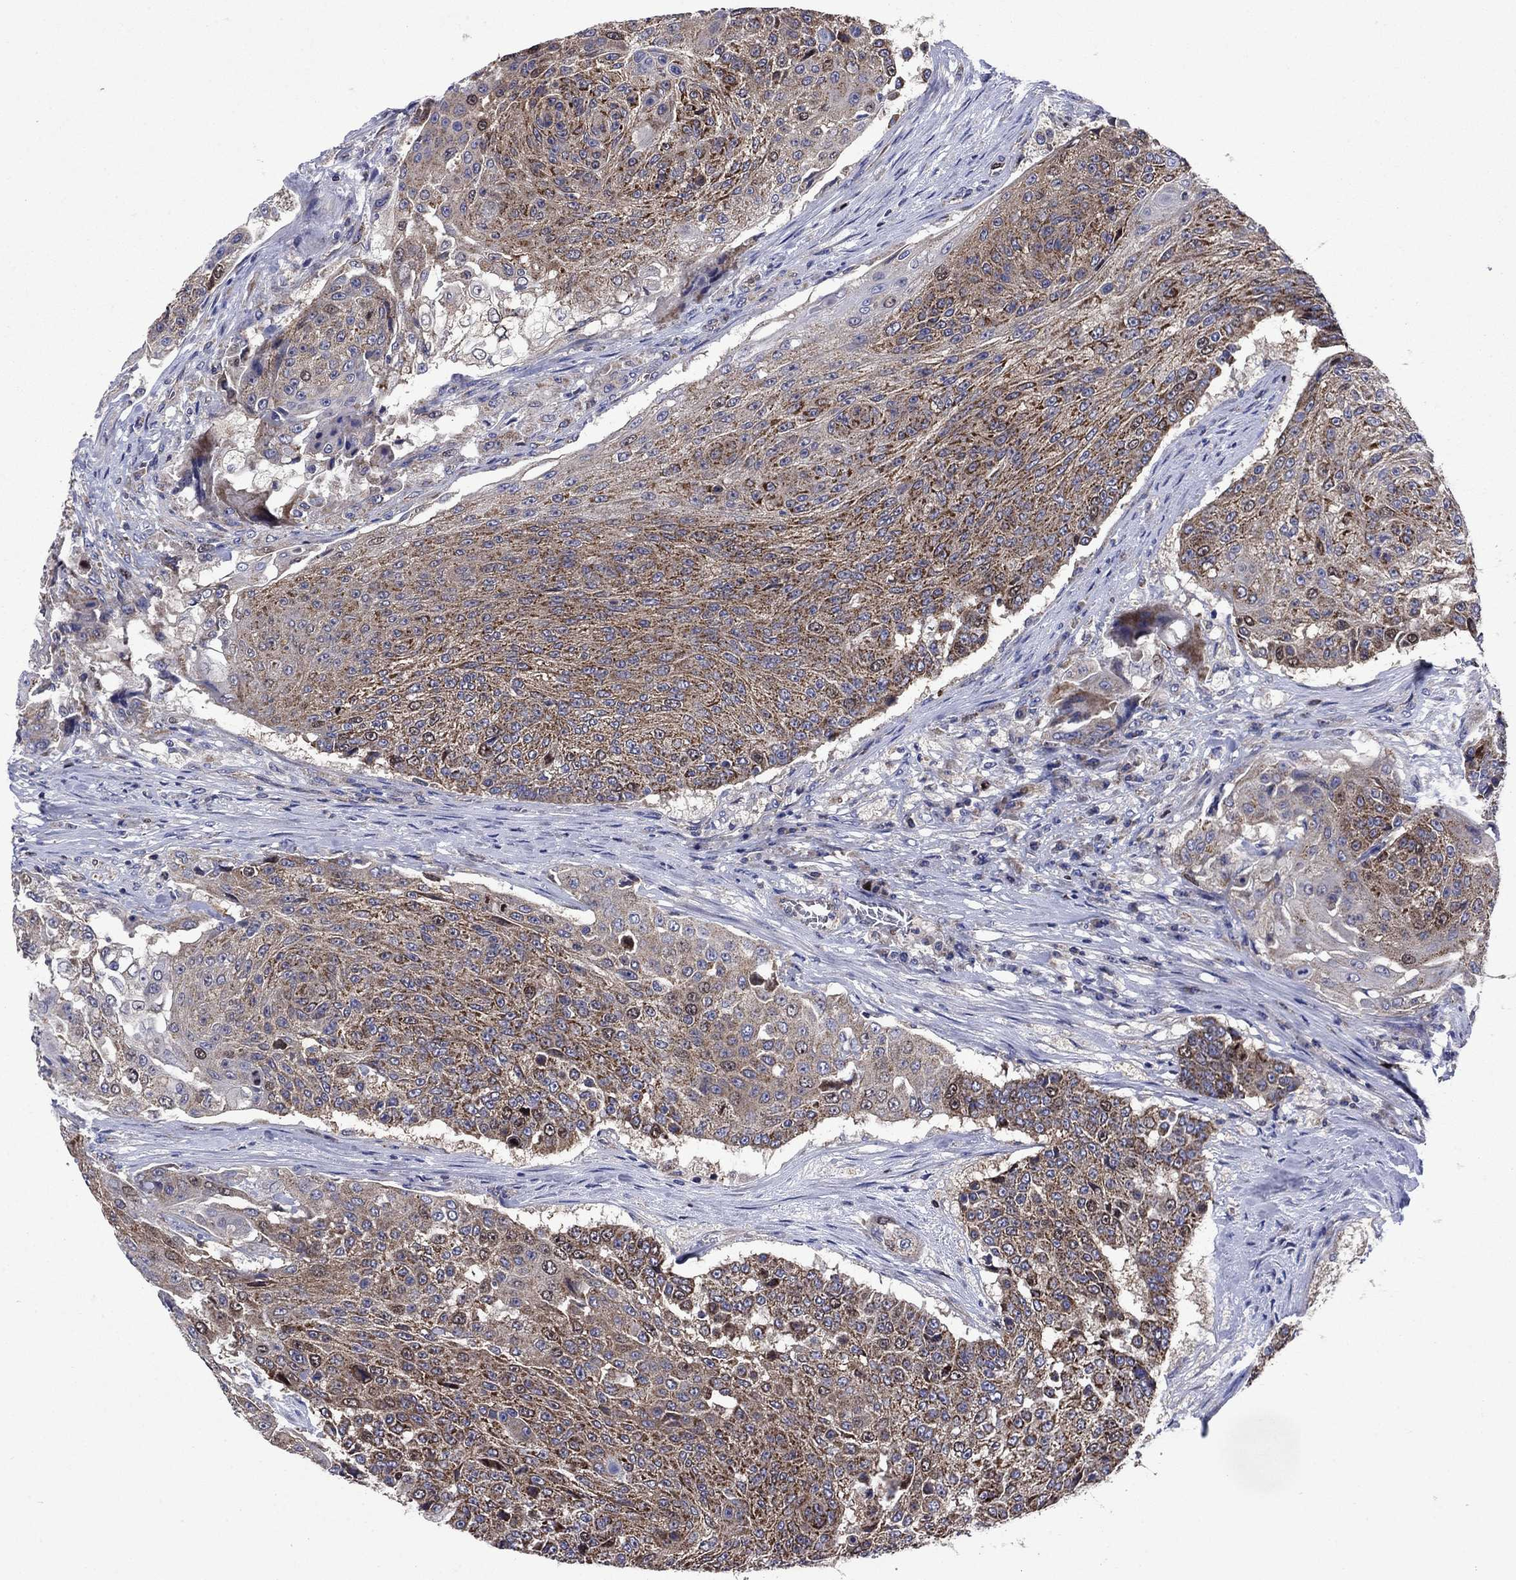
{"staining": {"intensity": "strong", "quantity": ">75%", "location": "cytoplasmic/membranous"}, "tissue": "urothelial cancer", "cell_type": "Tumor cells", "image_type": "cancer", "snomed": [{"axis": "morphology", "description": "Urothelial carcinoma, High grade"}, {"axis": "topography", "description": "Urinary bladder"}], "caption": "A brown stain highlights strong cytoplasmic/membranous expression of a protein in urothelial cancer tumor cells. (IHC, brightfield microscopy, high magnification).", "gene": "KIF22", "patient": {"sex": "female", "age": 63}}